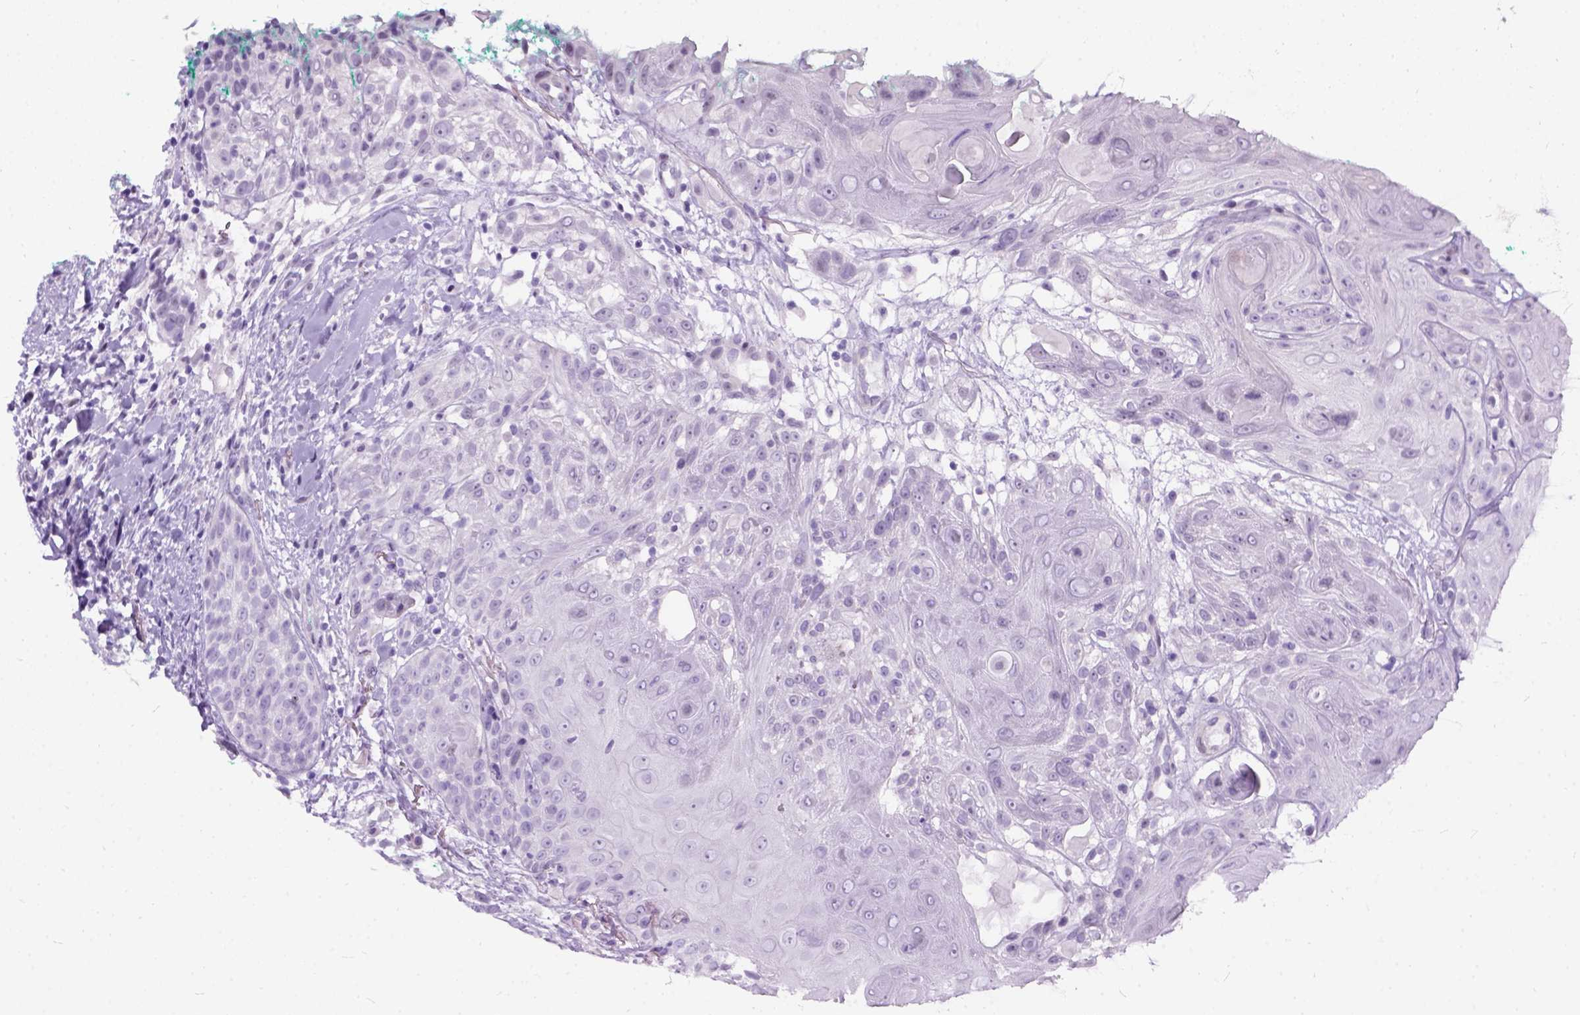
{"staining": {"intensity": "negative", "quantity": "none", "location": "none"}, "tissue": "head and neck cancer", "cell_type": "Tumor cells", "image_type": "cancer", "snomed": [{"axis": "morphology", "description": "Normal tissue, NOS"}, {"axis": "morphology", "description": "Squamous cell carcinoma, NOS"}, {"axis": "topography", "description": "Oral tissue"}, {"axis": "topography", "description": "Salivary gland"}, {"axis": "topography", "description": "Head-Neck"}], "caption": "This is an immunohistochemistry micrograph of human head and neck cancer (squamous cell carcinoma). There is no staining in tumor cells.", "gene": "AXDND1", "patient": {"sex": "female", "age": 62}}